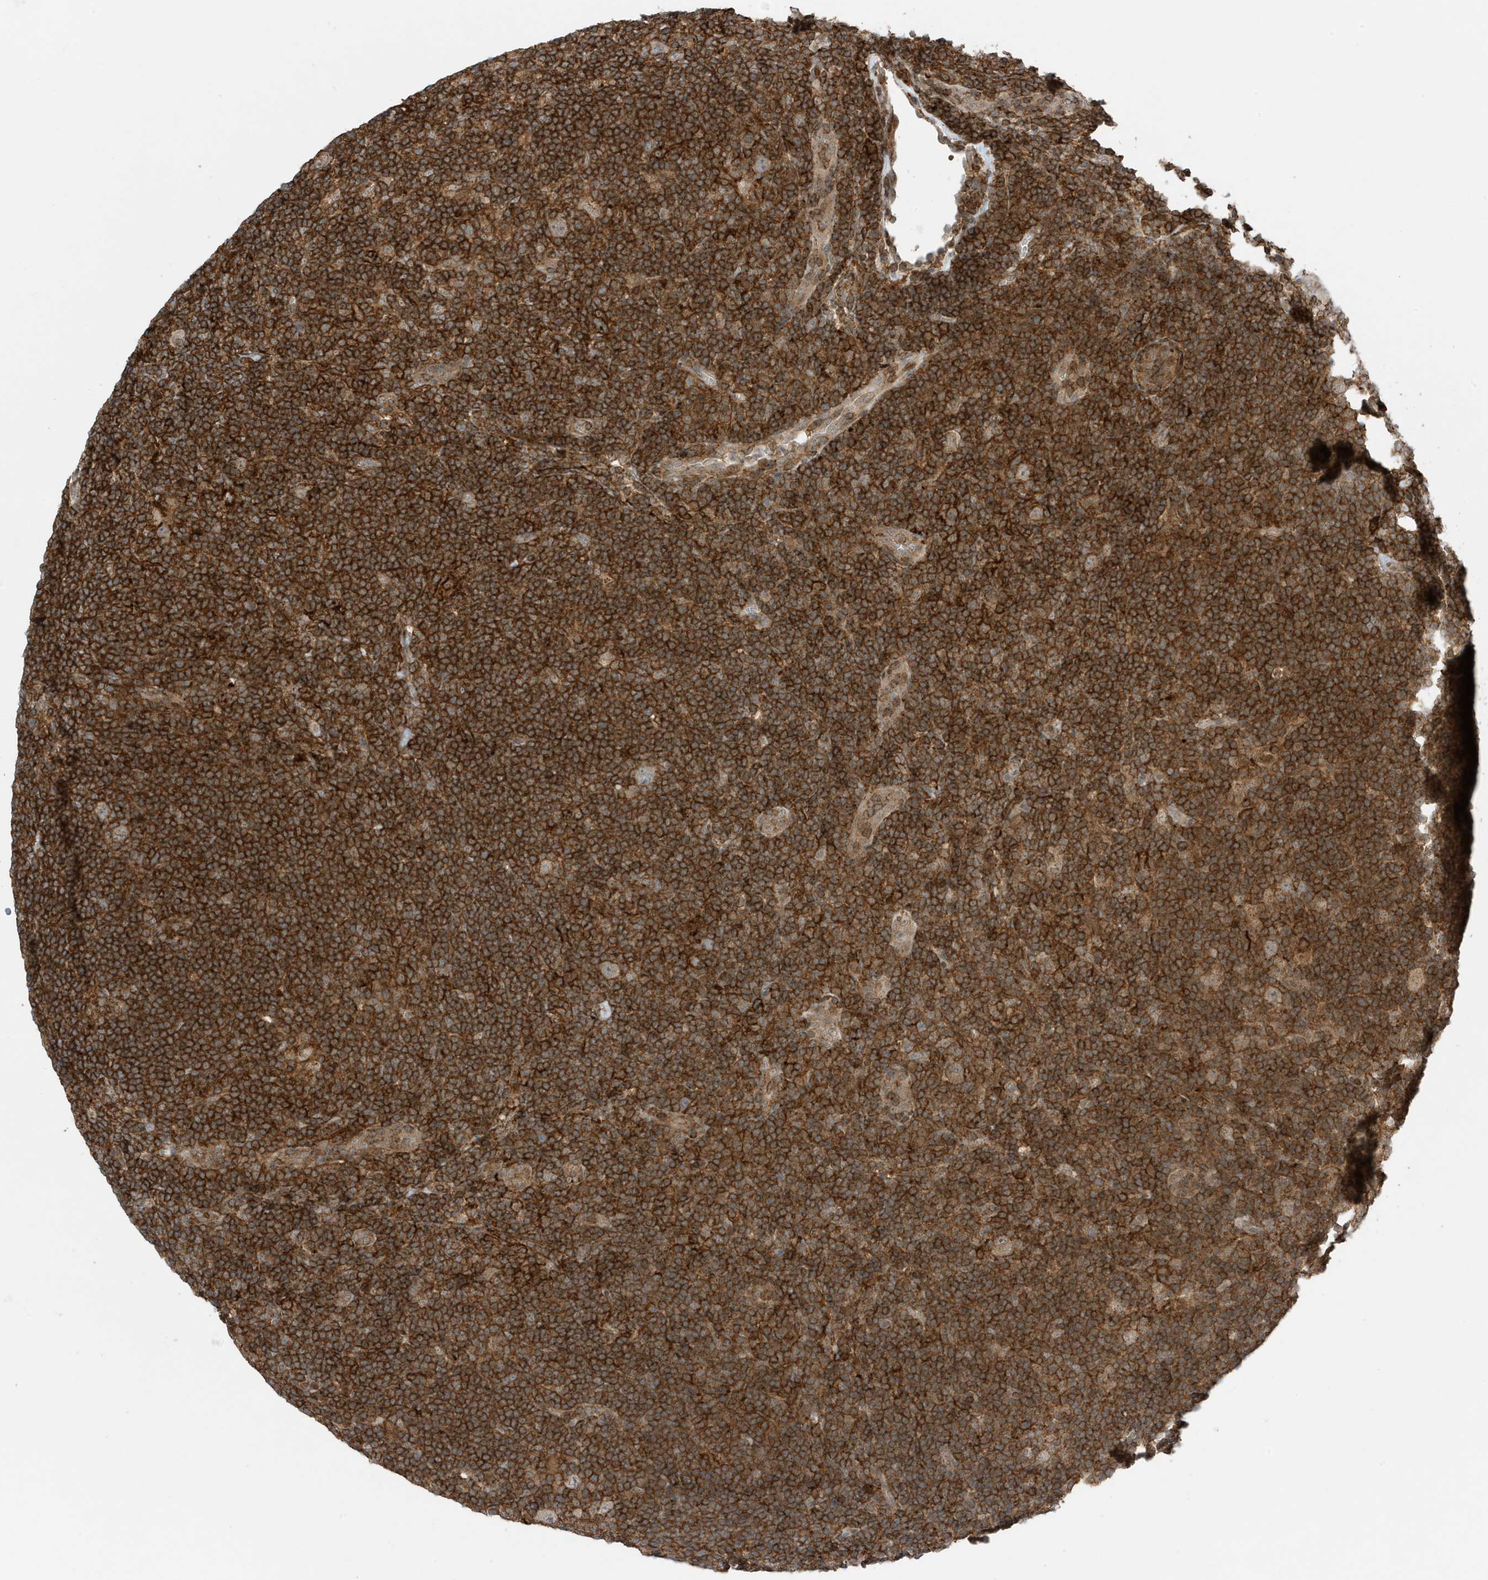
{"staining": {"intensity": "weak", "quantity": ">75%", "location": "cytoplasmic/membranous"}, "tissue": "lymphoma", "cell_type": "Tumor cells", "image_type": "cancer", "snomed": [{"axis": "morphology", "description": "Hodgkin's disease, NOS"}, {"axis": "topography", "description": "Lymph node"}], "caption": "Protein analysis of Hodgkin's disease tissue exhibits weak cytoplasmic/membranous positivity in about >75% of tumor cells.", "gene": "TATDN3", "patient": {"sex": "female", "age": 57}}